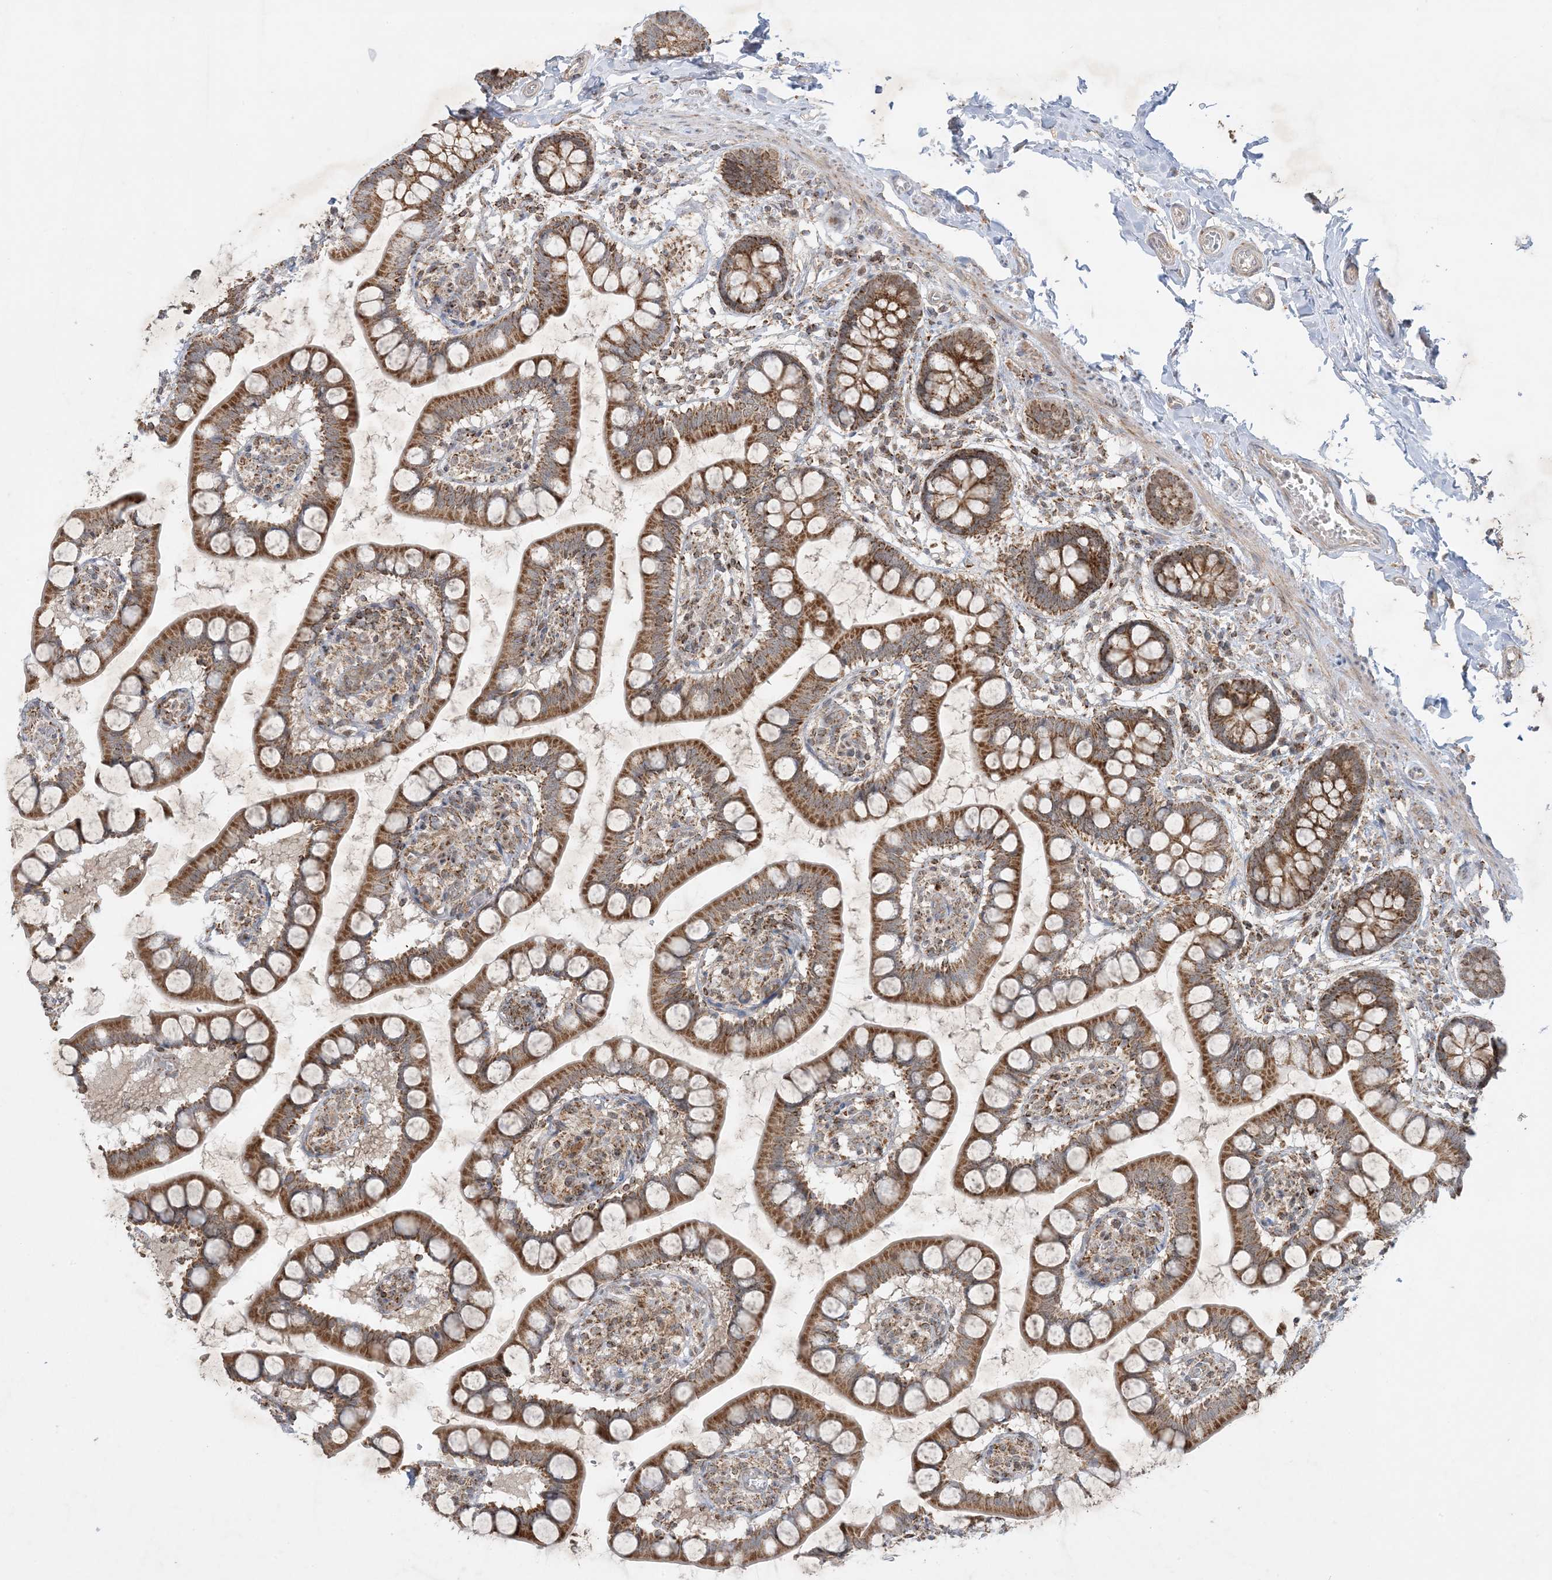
{"staining": {"intensity": "strong", "quantity": ">75%", "location": "cytoplasmic/membranous"}, "tissue": "small intestine", "cell_type": "Glandular cells", "image_type": "normal", "snomed": [{"axis": "morphology", "description": "Normal tissue, NOS"}, {"axis": "topography", "description": "Small intestine"}], "caption": "This micrograph exhibits immunohistochemistry (IHC) staining of normal human small intestine, with high strong cytoplasmic/membranous positivity in approximately >75% of glandular cells.", "gene": "NDUFAF3", "patient": {"sex": "male", "age": 52}}